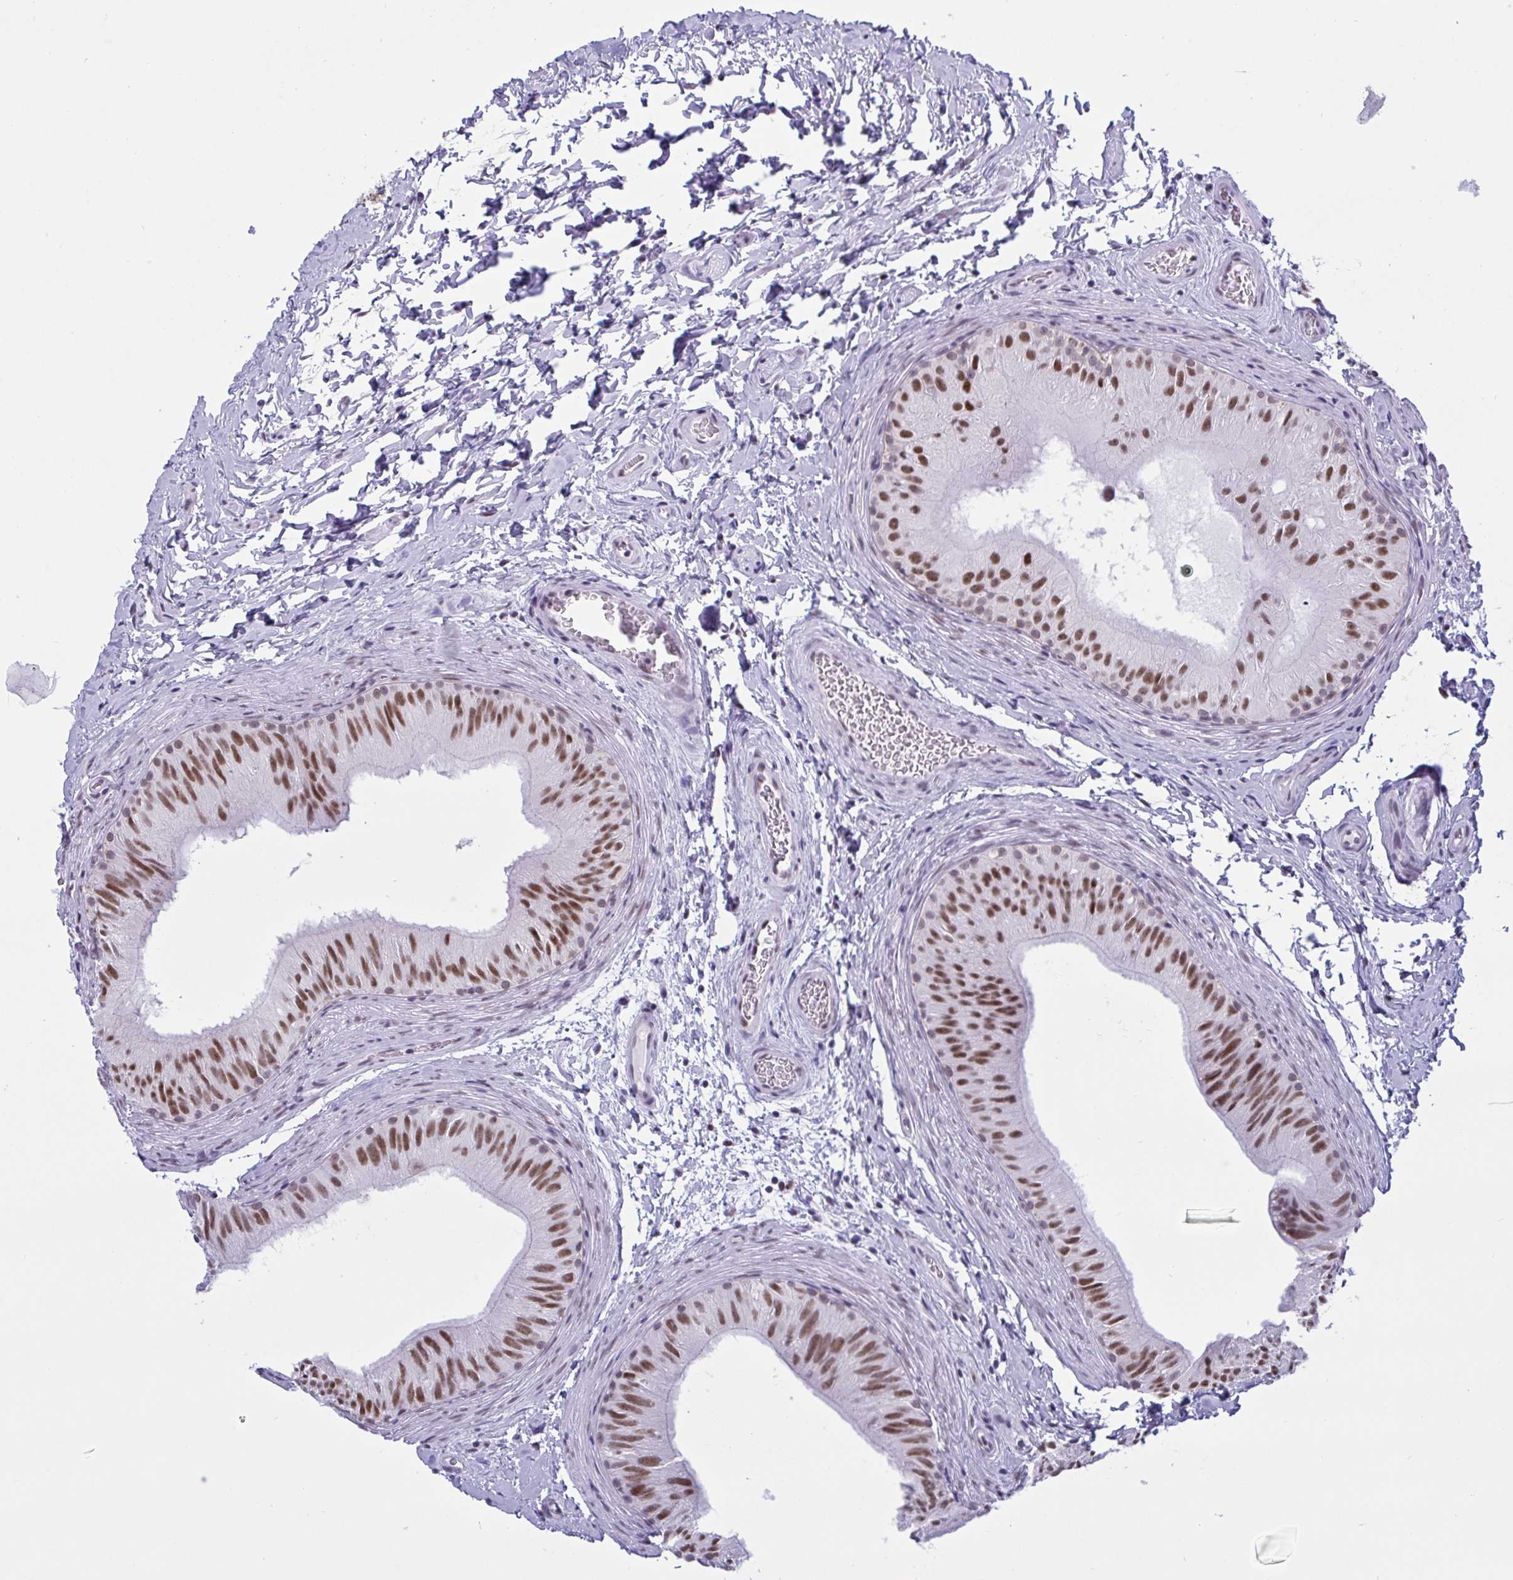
{"staining": {"intensity": "strong", "quantity": ">75%", "location": "nuclear"}, "tissue": "epididymis", "cell_type": "Glandular cells", "image_type": "normal", "snomed": [{"axis": "morphology", "description": "Normal tissue, NOS"}, {"axis": "topography", "description": "Epididymis"}], "caption": "IHC of benign epididymis displays high levels of strong nuclear expression in approximately >75% of glandular cells.", "gene": "PPP1R10", "patient": {"sex": "male", "age": 24}}